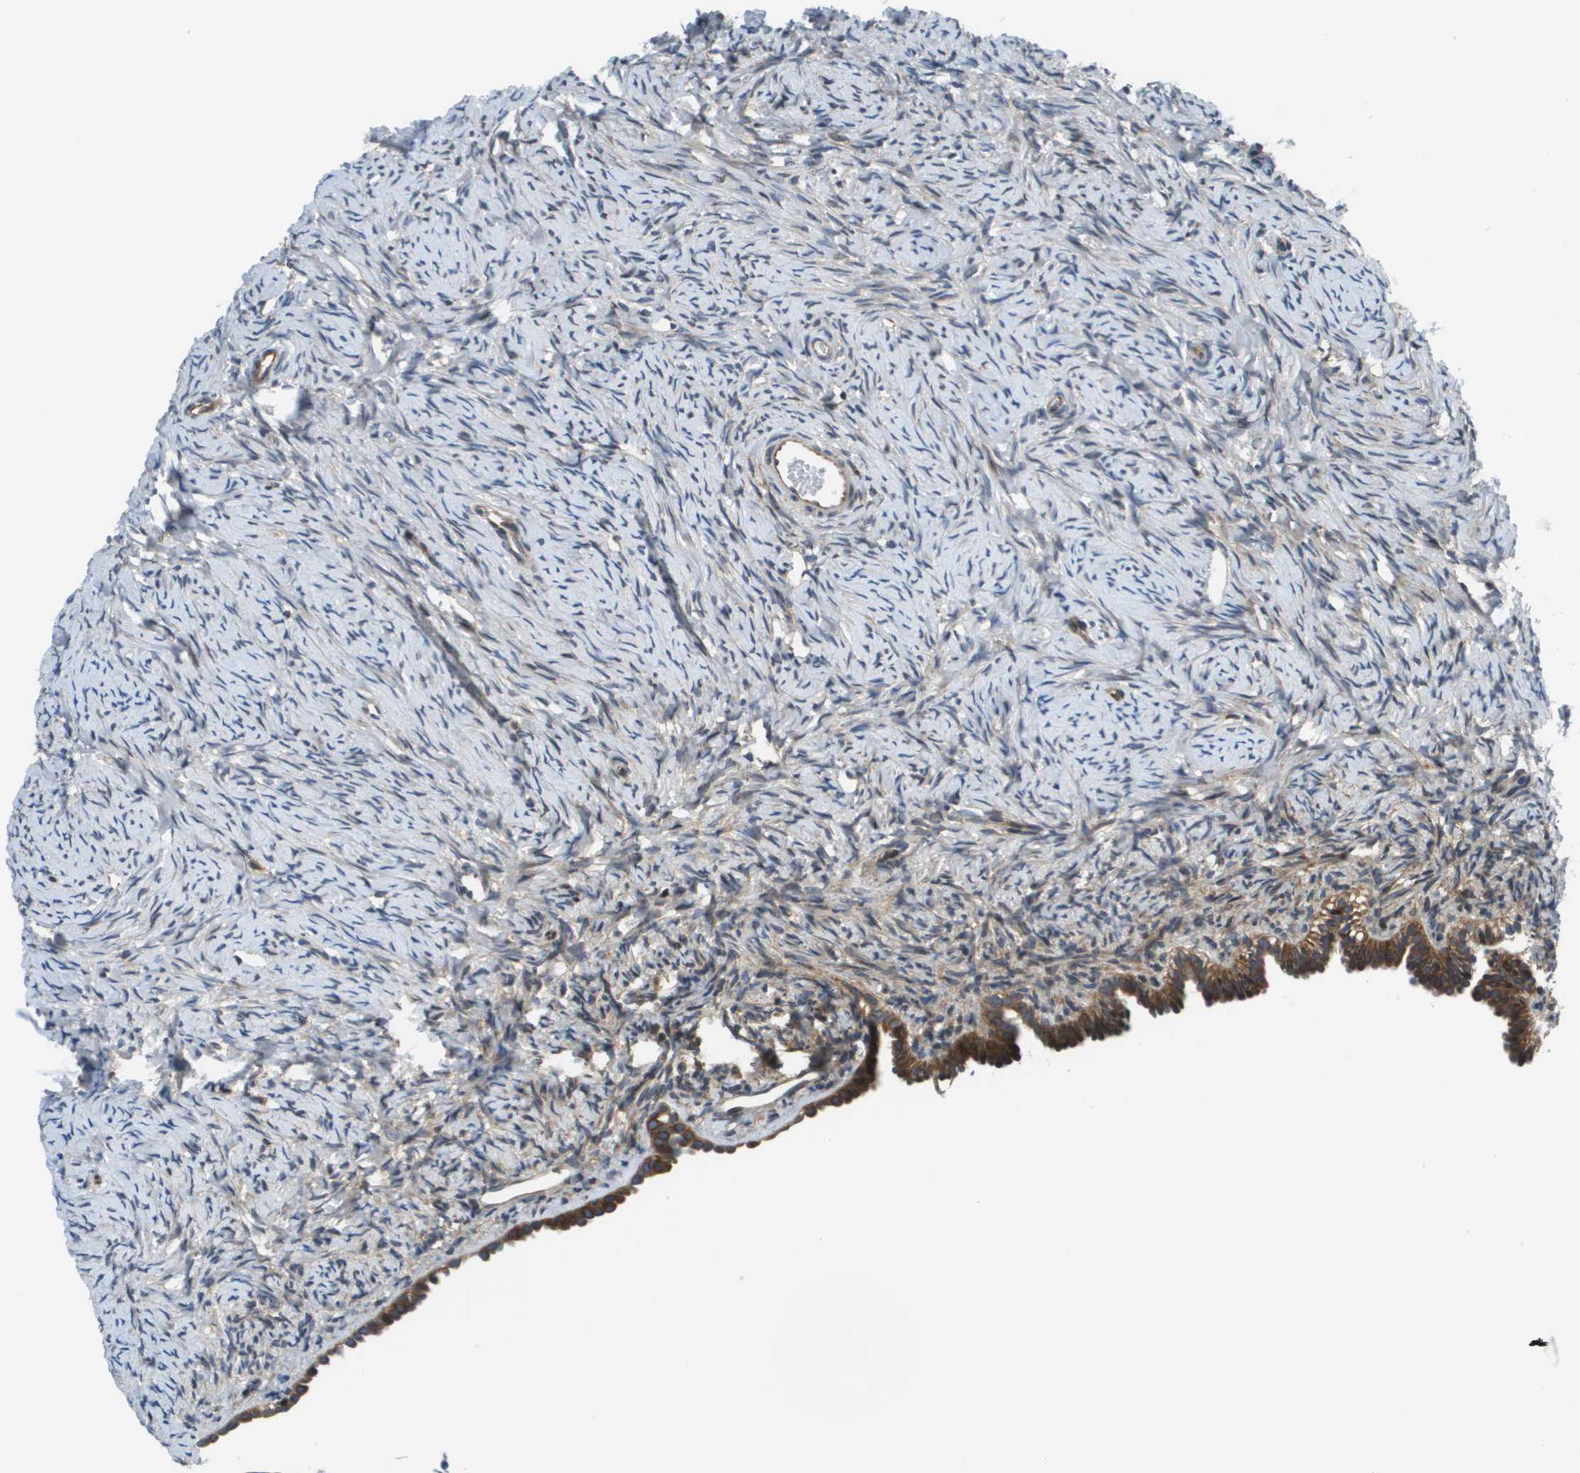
{"staining": {"intensity": "weak", "quantity": "25%-75%", "location": "cytoplasmic/membranous"}, "tissue": "ovary", "cell_type": "Ovarian stroma cells", "image_type": "normal", "snomed": [{"axis": "morphology", "description": "Normal tissue, NOS"}, {"axis": "topography", "description": "Ovary"}], "caption": "Protein expression analysis of benign human ovary reveals weak cytoplasmic/membranous staining in about 25%-75% of ovarian stroma cells. Using DAB (3,3'-diaminobenzidine) (brown) and hematoxylin (blue) stains, captured at high magnification using brightfield microscopy.", "gene": "ESYT1", "patient": {"sex": "female", "age": 33}}